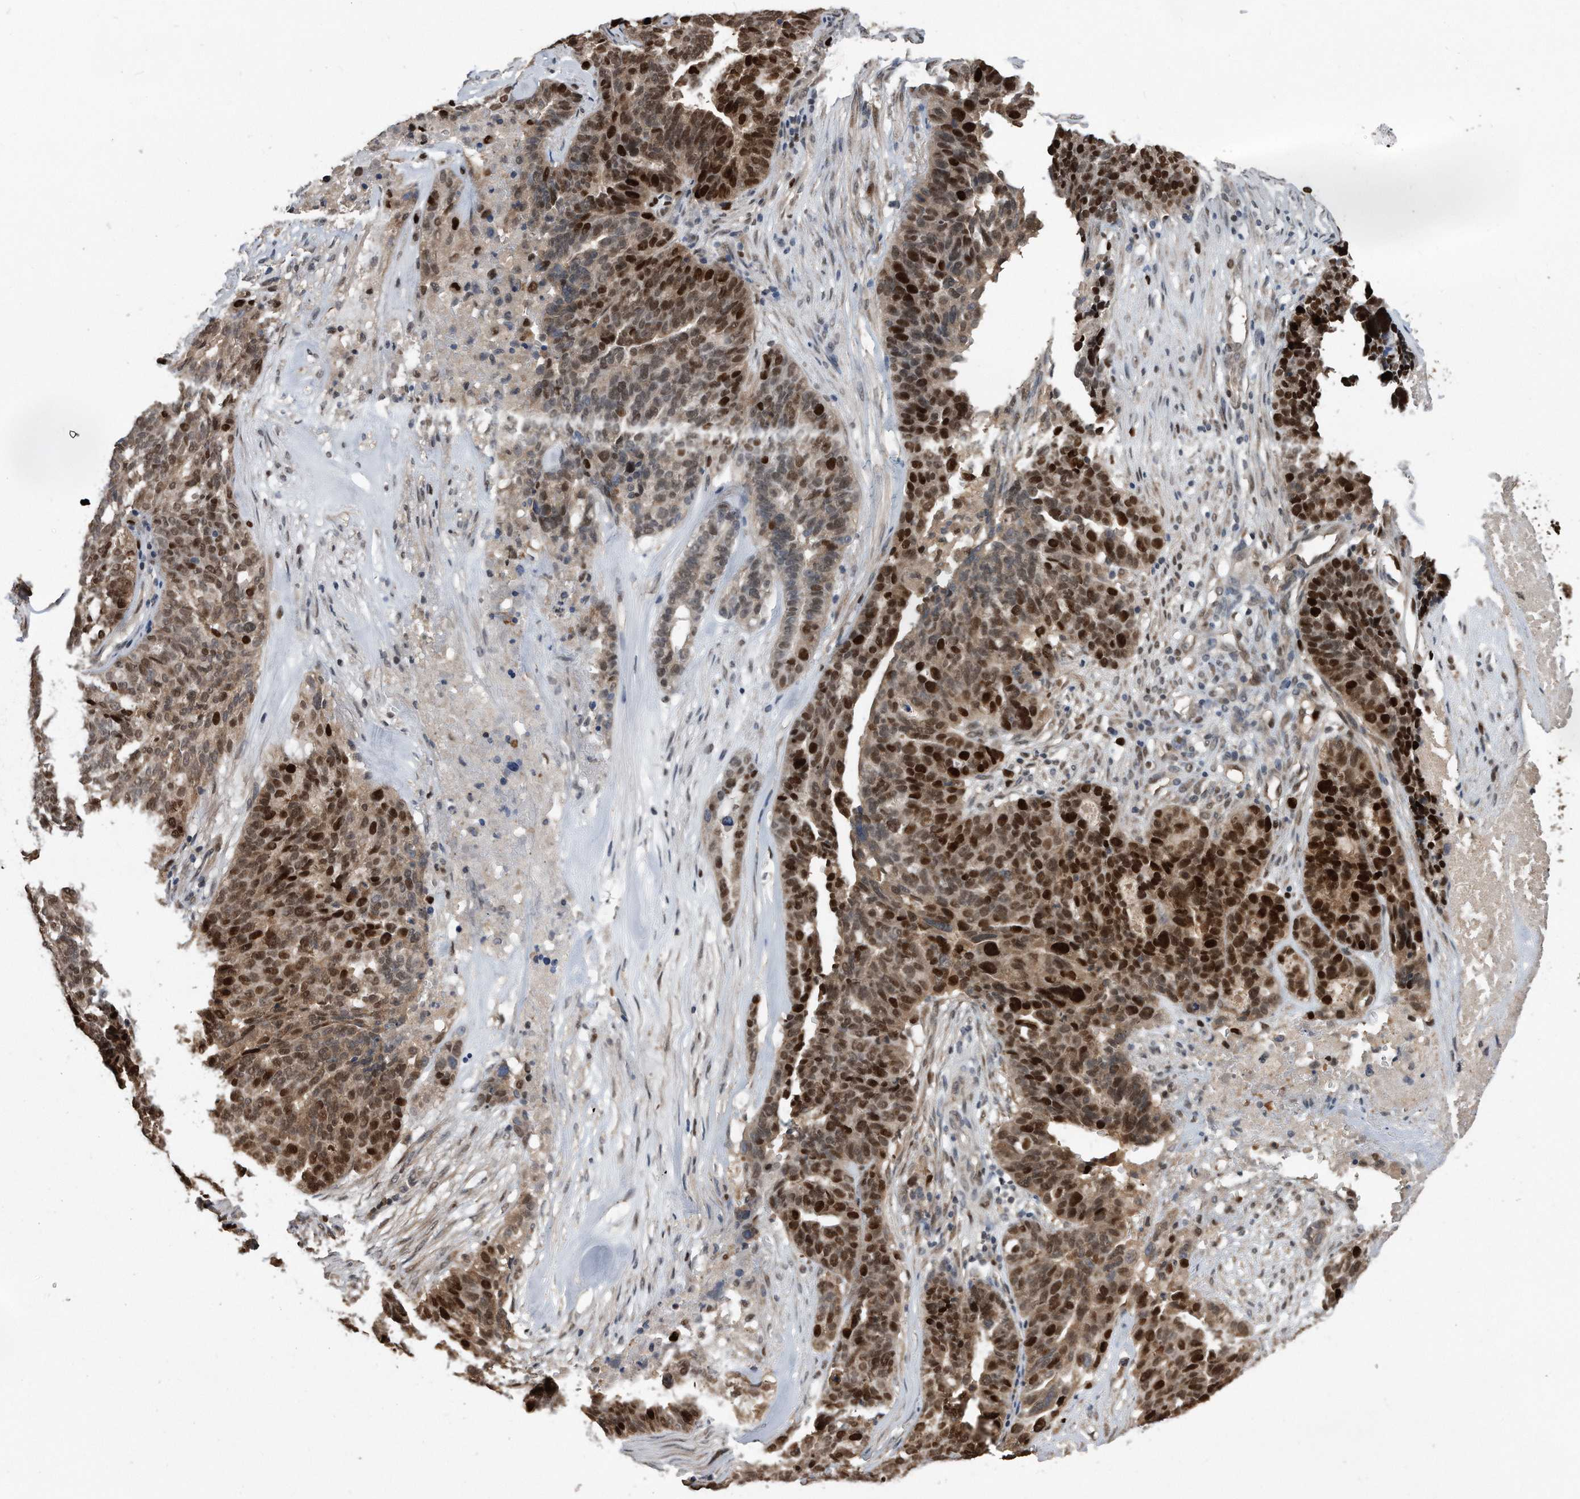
{"staining": {"intensity": "strong", "quantity": ">75%", "location": "nuclear"}, "tissue": "ovarian cancer", "cell_type": "Tumor cells", "image_type": "cancer", "snomed": [{"axis": "morphology", "description": "Cystadenocarcinoma, serous, NOS"}, {"axis": "topography", "description": "Ovary"}], "caption": "About >75% of tumor cells in human ovarian cancer show strong nuclear protein positivity as visualized by brown immunohistochemical staining.", "gene": "PCNA", "patient": {"sex": "female", "age": 59}}